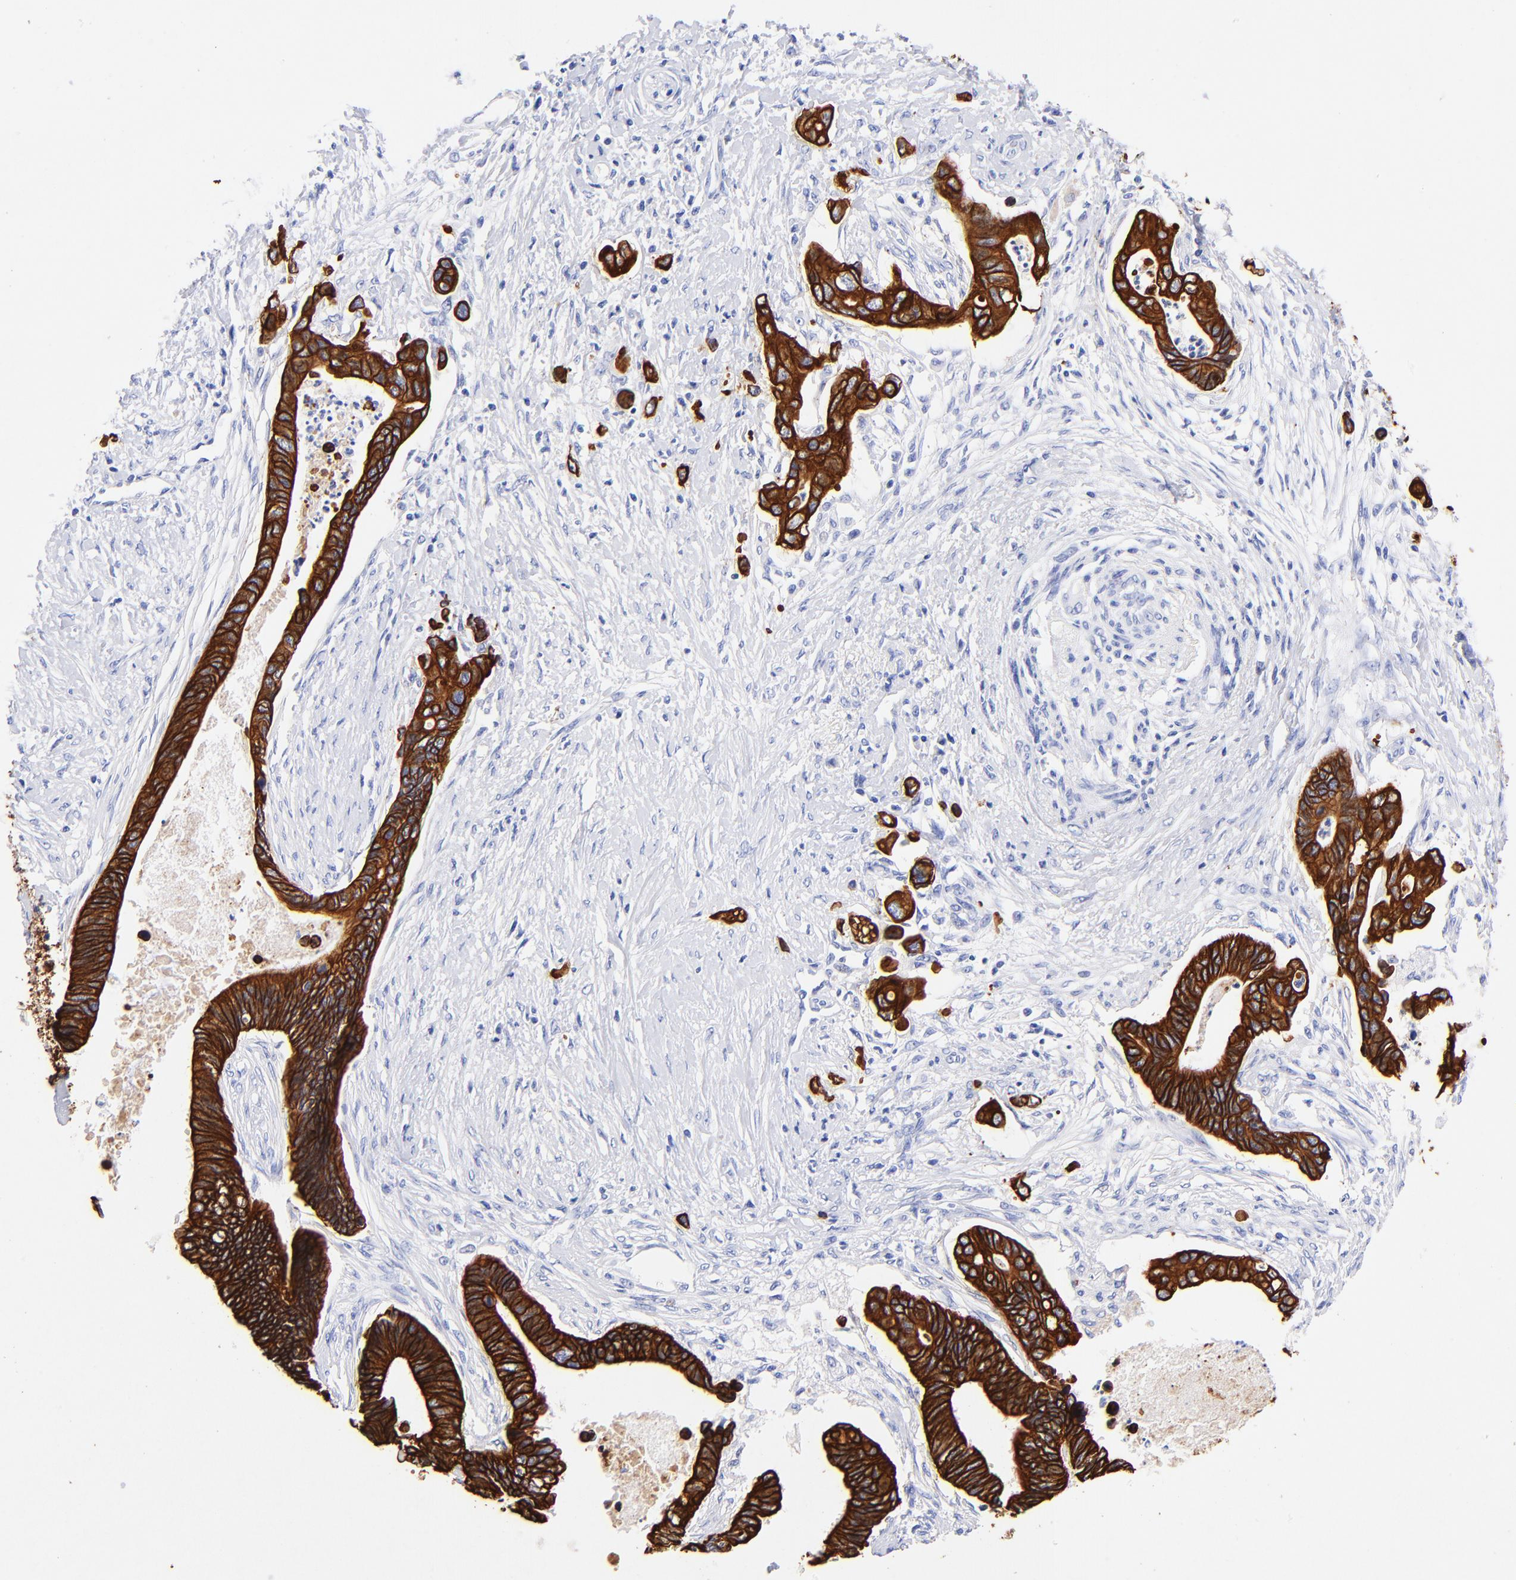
{"staining": {"intensity": "strong", "quantity": ">75%", "location": "cytoplasmic/membranous"}, "tissue": "pancreatic cancer", "cell_type": "Tumor cells", "image_type": "cancer", "snomed": [{"axis": "morphology", "description": "Adenocarcinoma, NOS"}, {"axis": "topography", "description": "Pancreas"}], "caption": "Immunohistochemistry (IHC) (DAB) staining of pancreatic cancer (adenocarcinoma) displays strong cytoplasmic/membranous protein expression in approximately >75% of tumor cells.", "gene": "KRT19", "patient": {"sex": "female", "age": 70}}